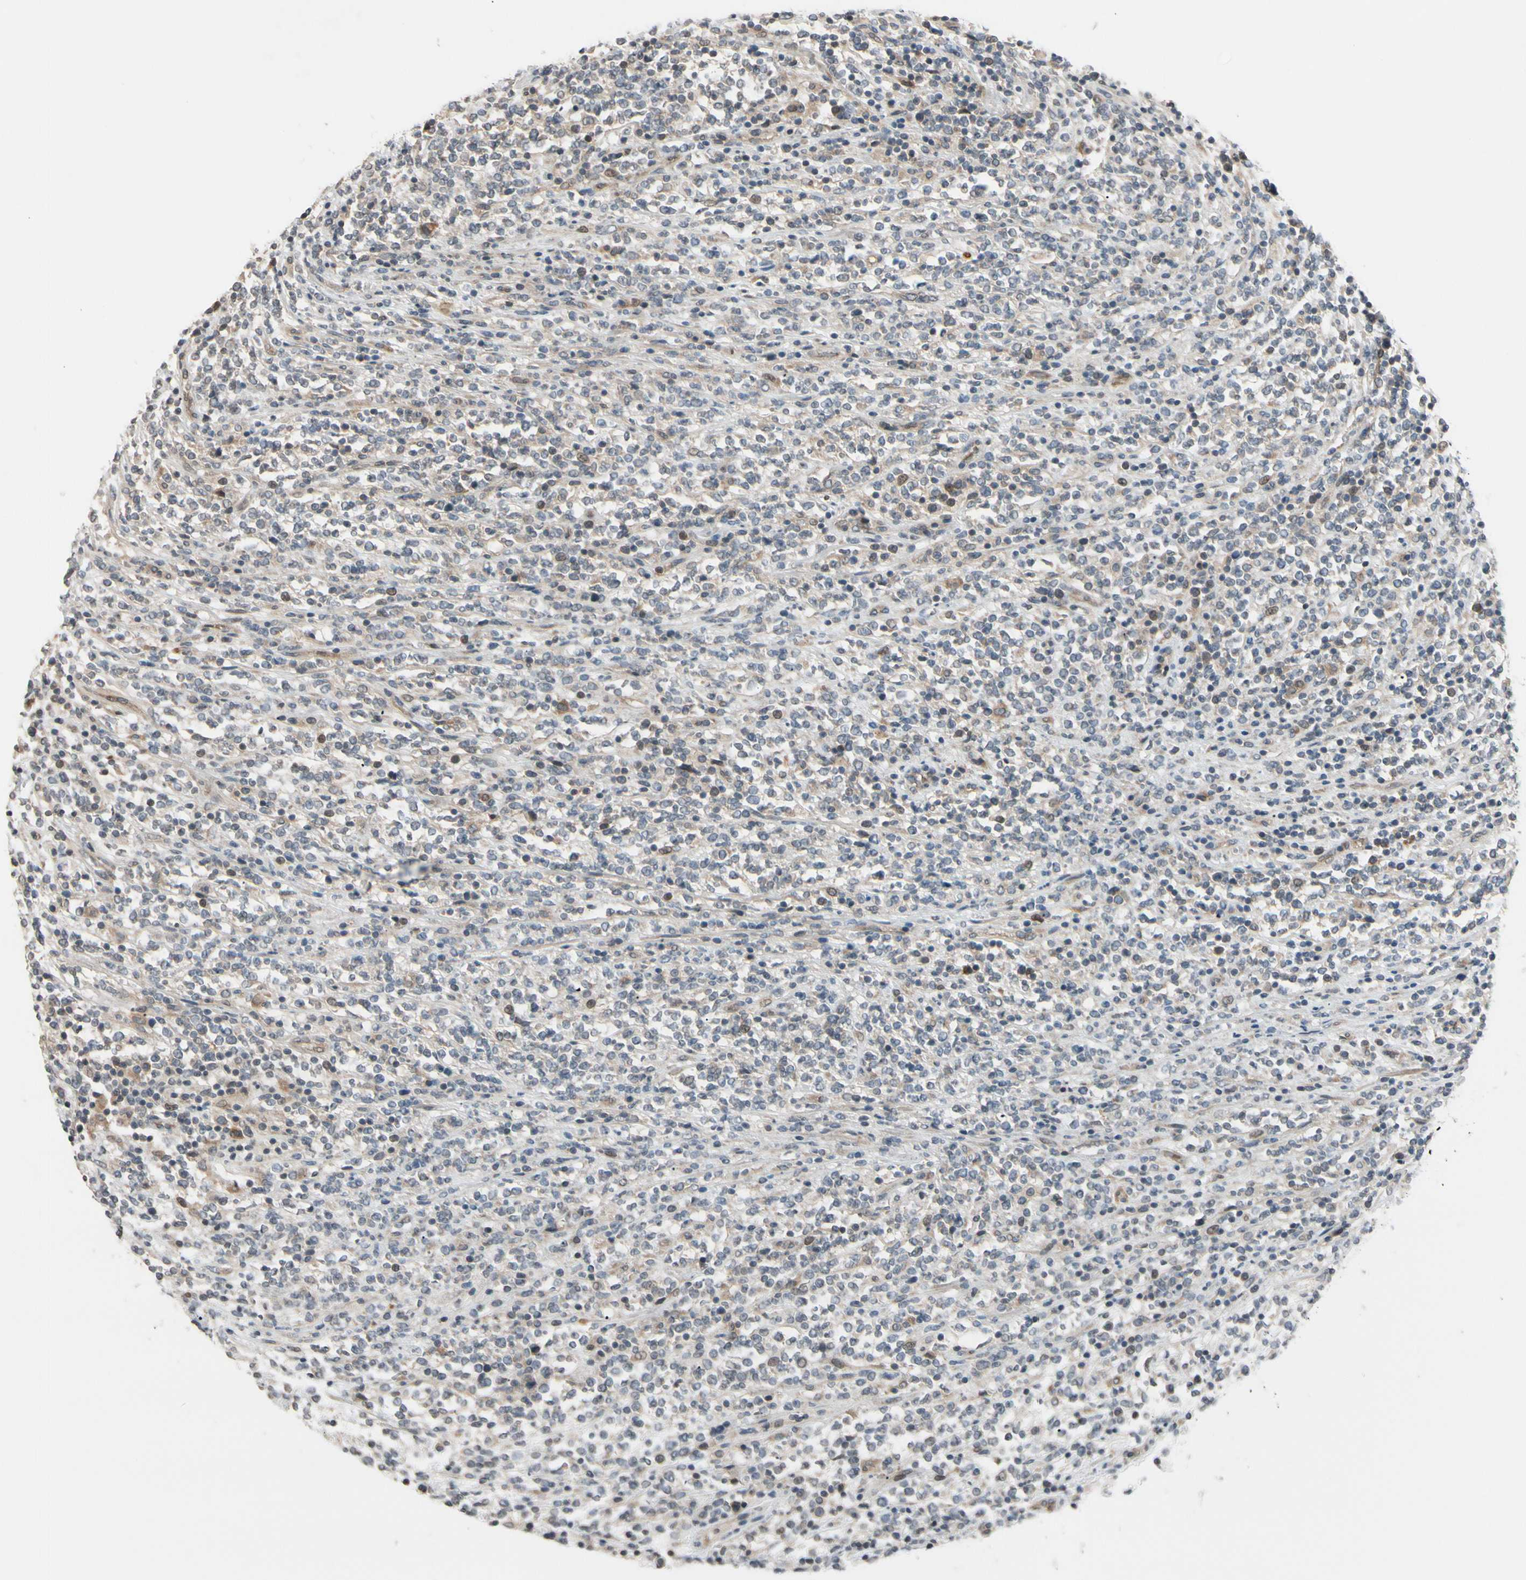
{"staining": {"intensity": "negative", "quantity": "none", "location": "none"}, "tissue": "lymphoma", "cell_type": "Tumor cells", "image_type": "cancer", "snomed": [{"axis": "morphology", "description": "Malignant lymphoma, non-Hodgkin's type, High grade"}, {"axis": "topography", "description": "Soft tissue"}], "caption": "A high-resolution photomicrograph shows immunohistochemistry staining of high-grade malignant lymphoma, non-Hodgkin's type, which shows no significant staining in tumor cells.", "gene": "FGF10", "patient": {"sex": "male", "age": 18}}